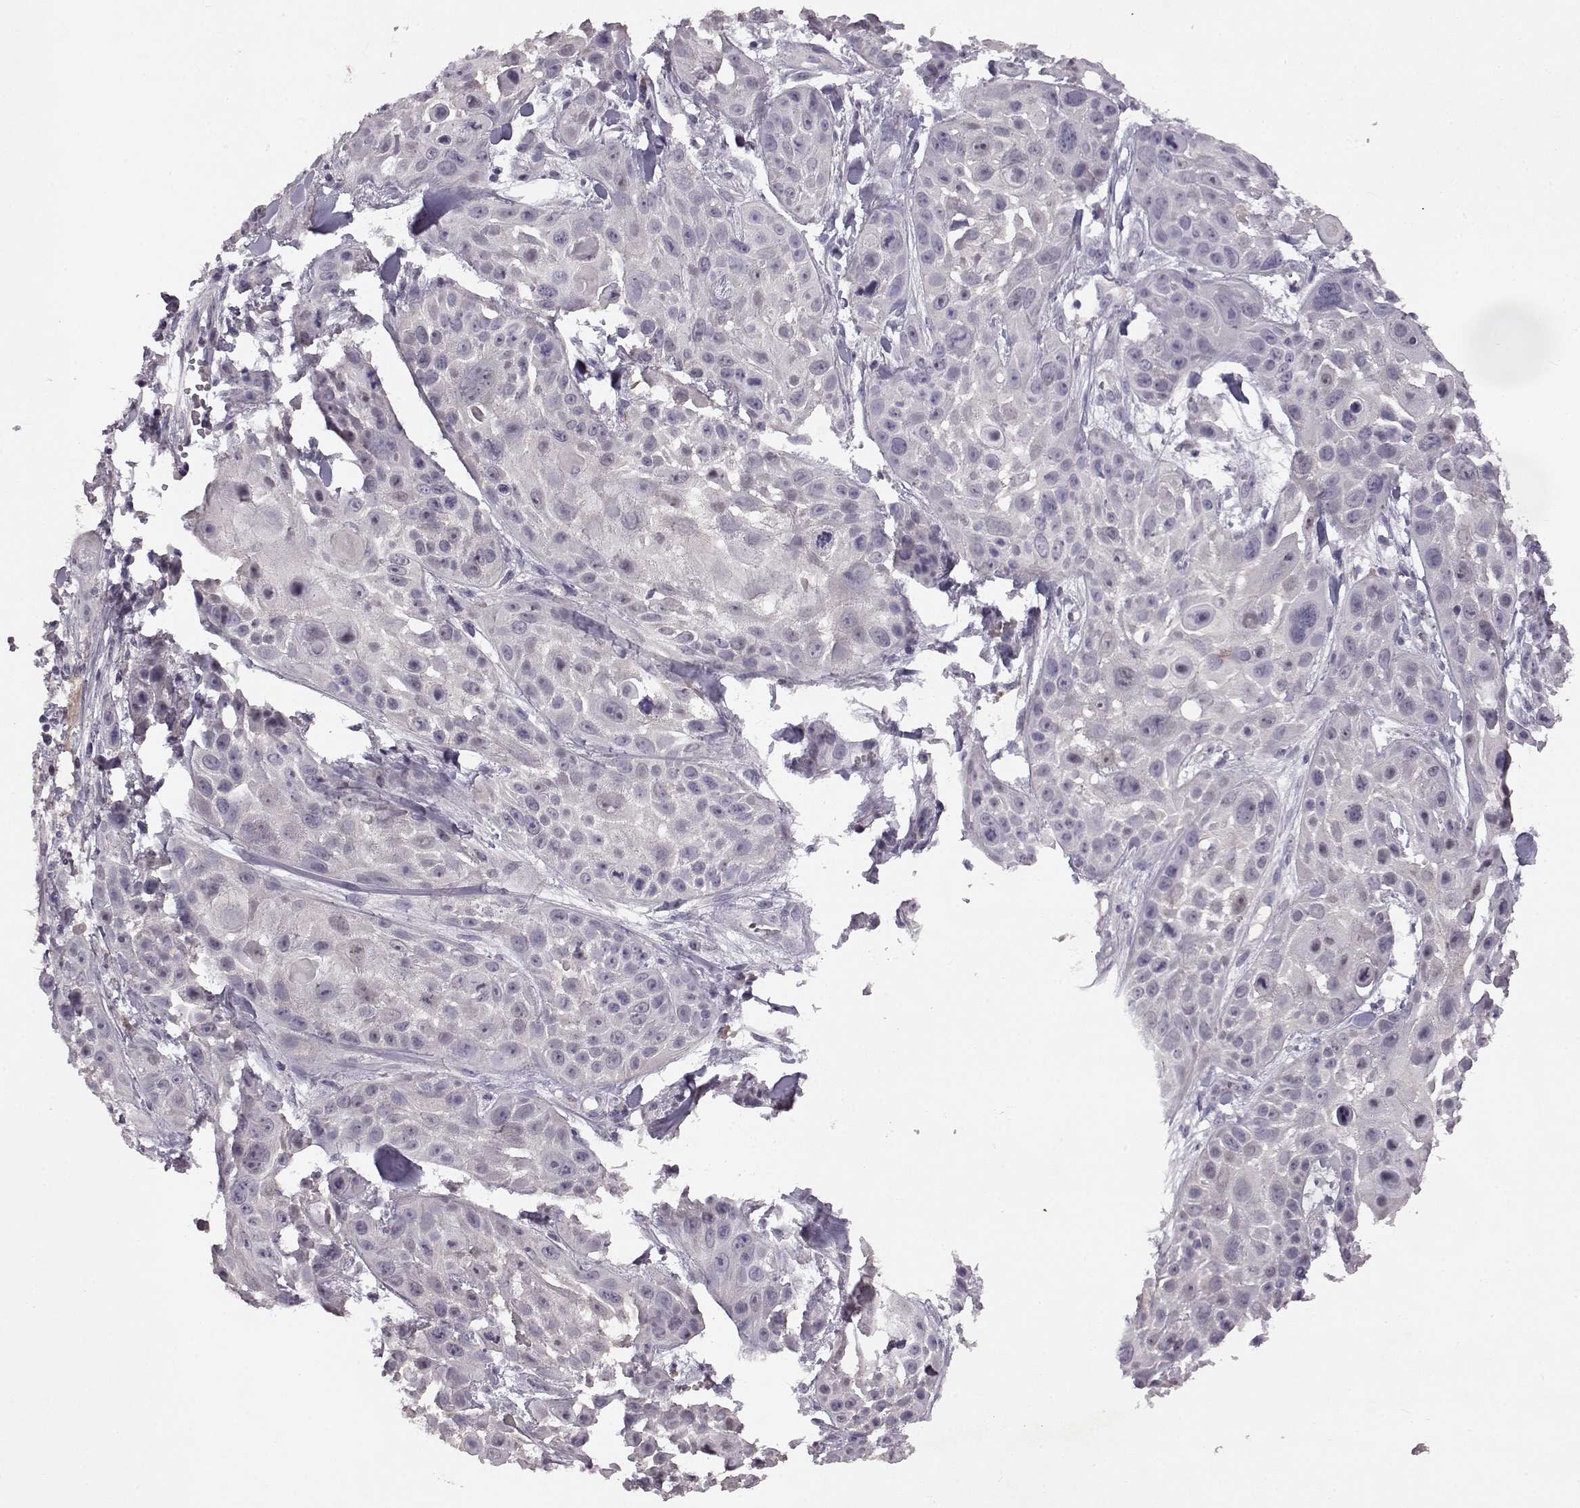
{"staining": {"intensity": "negative", "quantity": "none", "location": "none"}, "tissue": "skin cancer", "cell_type": "Tumor cells", "image_type": "cancer", "snomed": [{"axis": "morphology", "description": "Squamous cell carcinoma, NOS"}, {"axis": "topography", "description": "Skin"}, {"axis": "topography", "description": "Anal"}], "caption": "This is an IHC photomicrograph of squamous cell carcinoma (skin). There is no expression in tumor cells.", "gene": "SPAG17", "patient": {"sex": "female", "age": 75}}